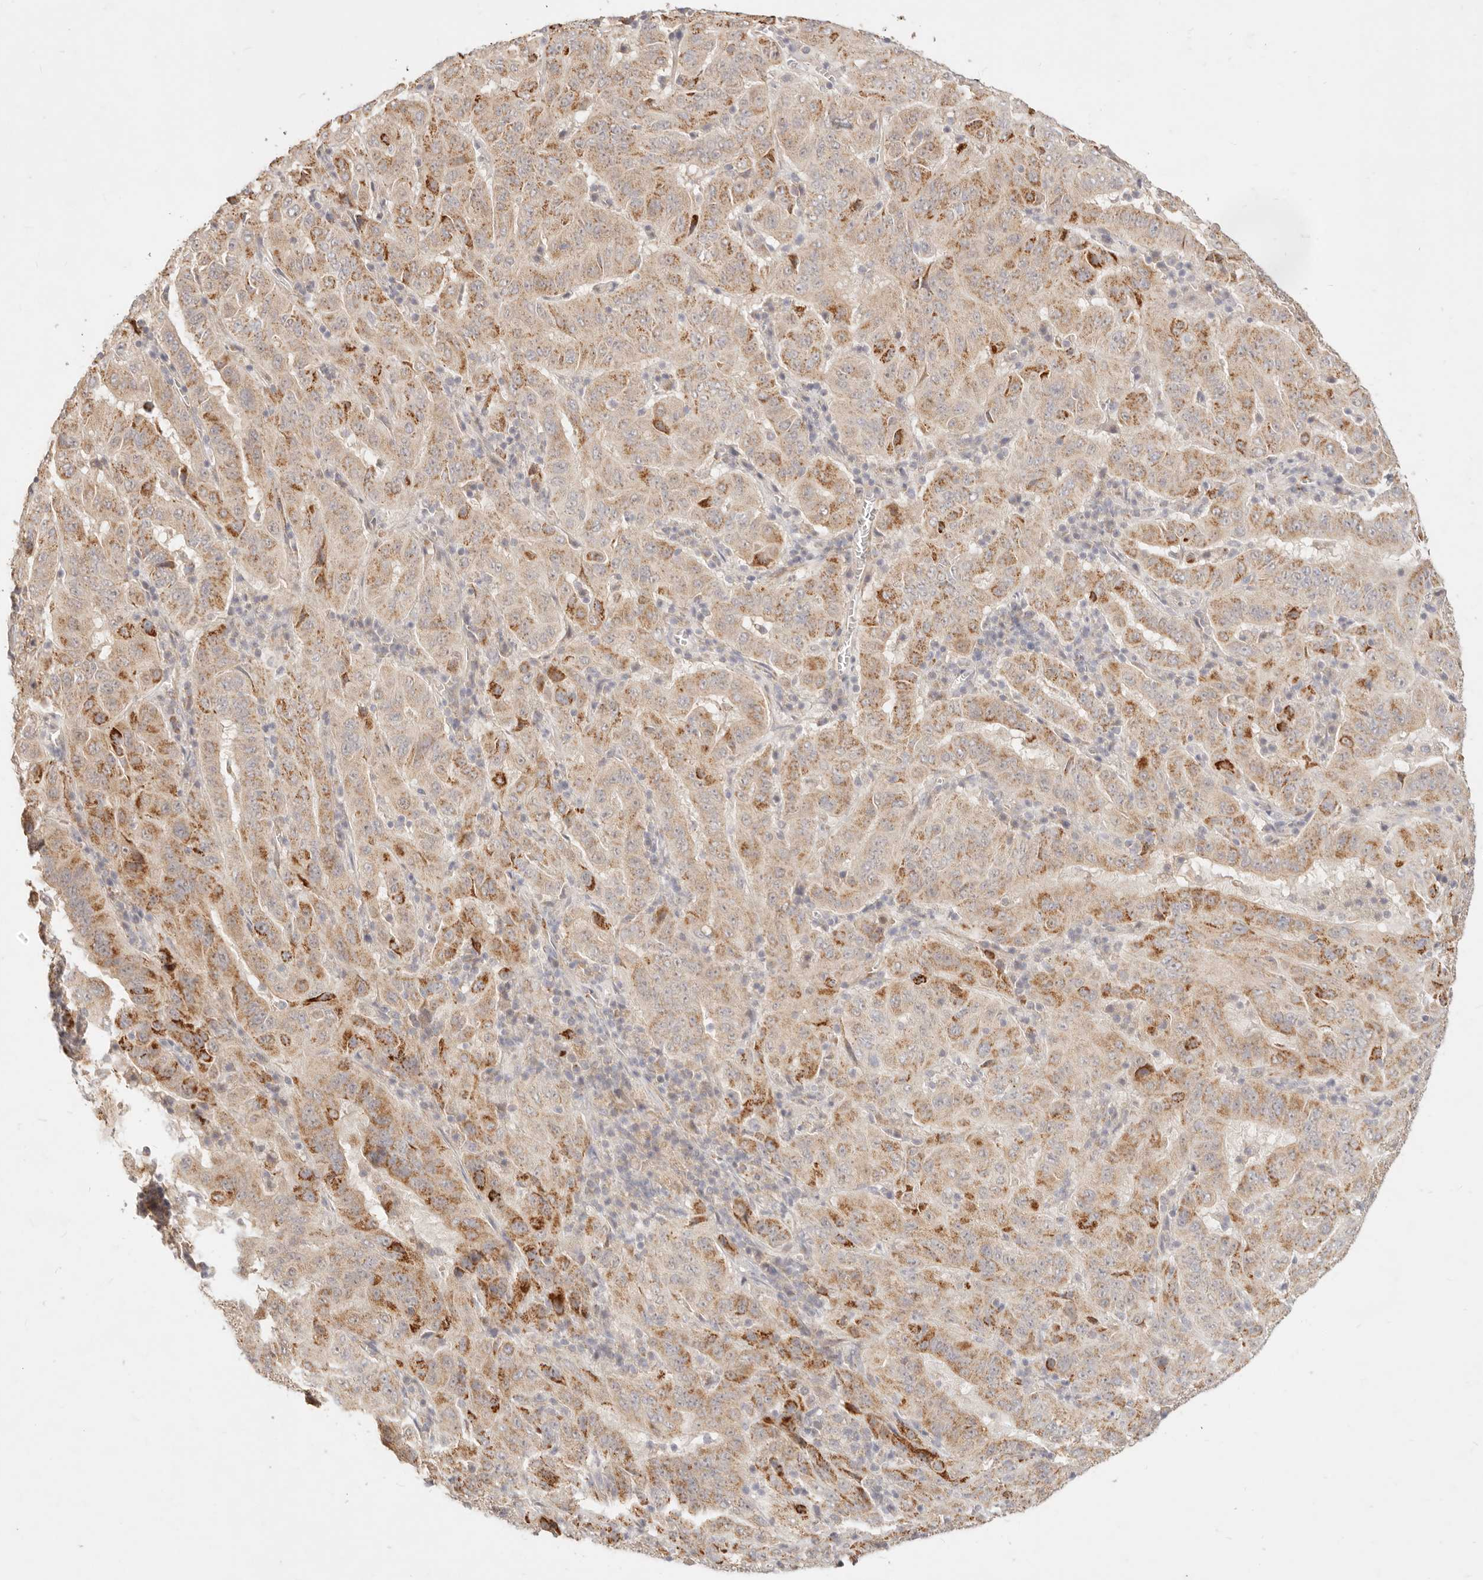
{"staining": {"intensity": "moderate", "quantity": ">75%", "location": "cytoplasmic/membranous"}, "tissue": "pancreatic cancer", "cell_type": "Tumor cells", "image_type": "cancer", "snomed": [{"axis": "morphology", "description": "Adenocarcinoma, NOS"}, {"axis": "topography", "description": "Pancreas"}], "caption": "A histopathology image of adenocarcinoma (pancreatic) stained for a protein reveals moderate cytoplasmic/membranous brown staining in tumor cells.", "gene": "RUBCNL", "patient": {"sex": "male", "age": 63}}